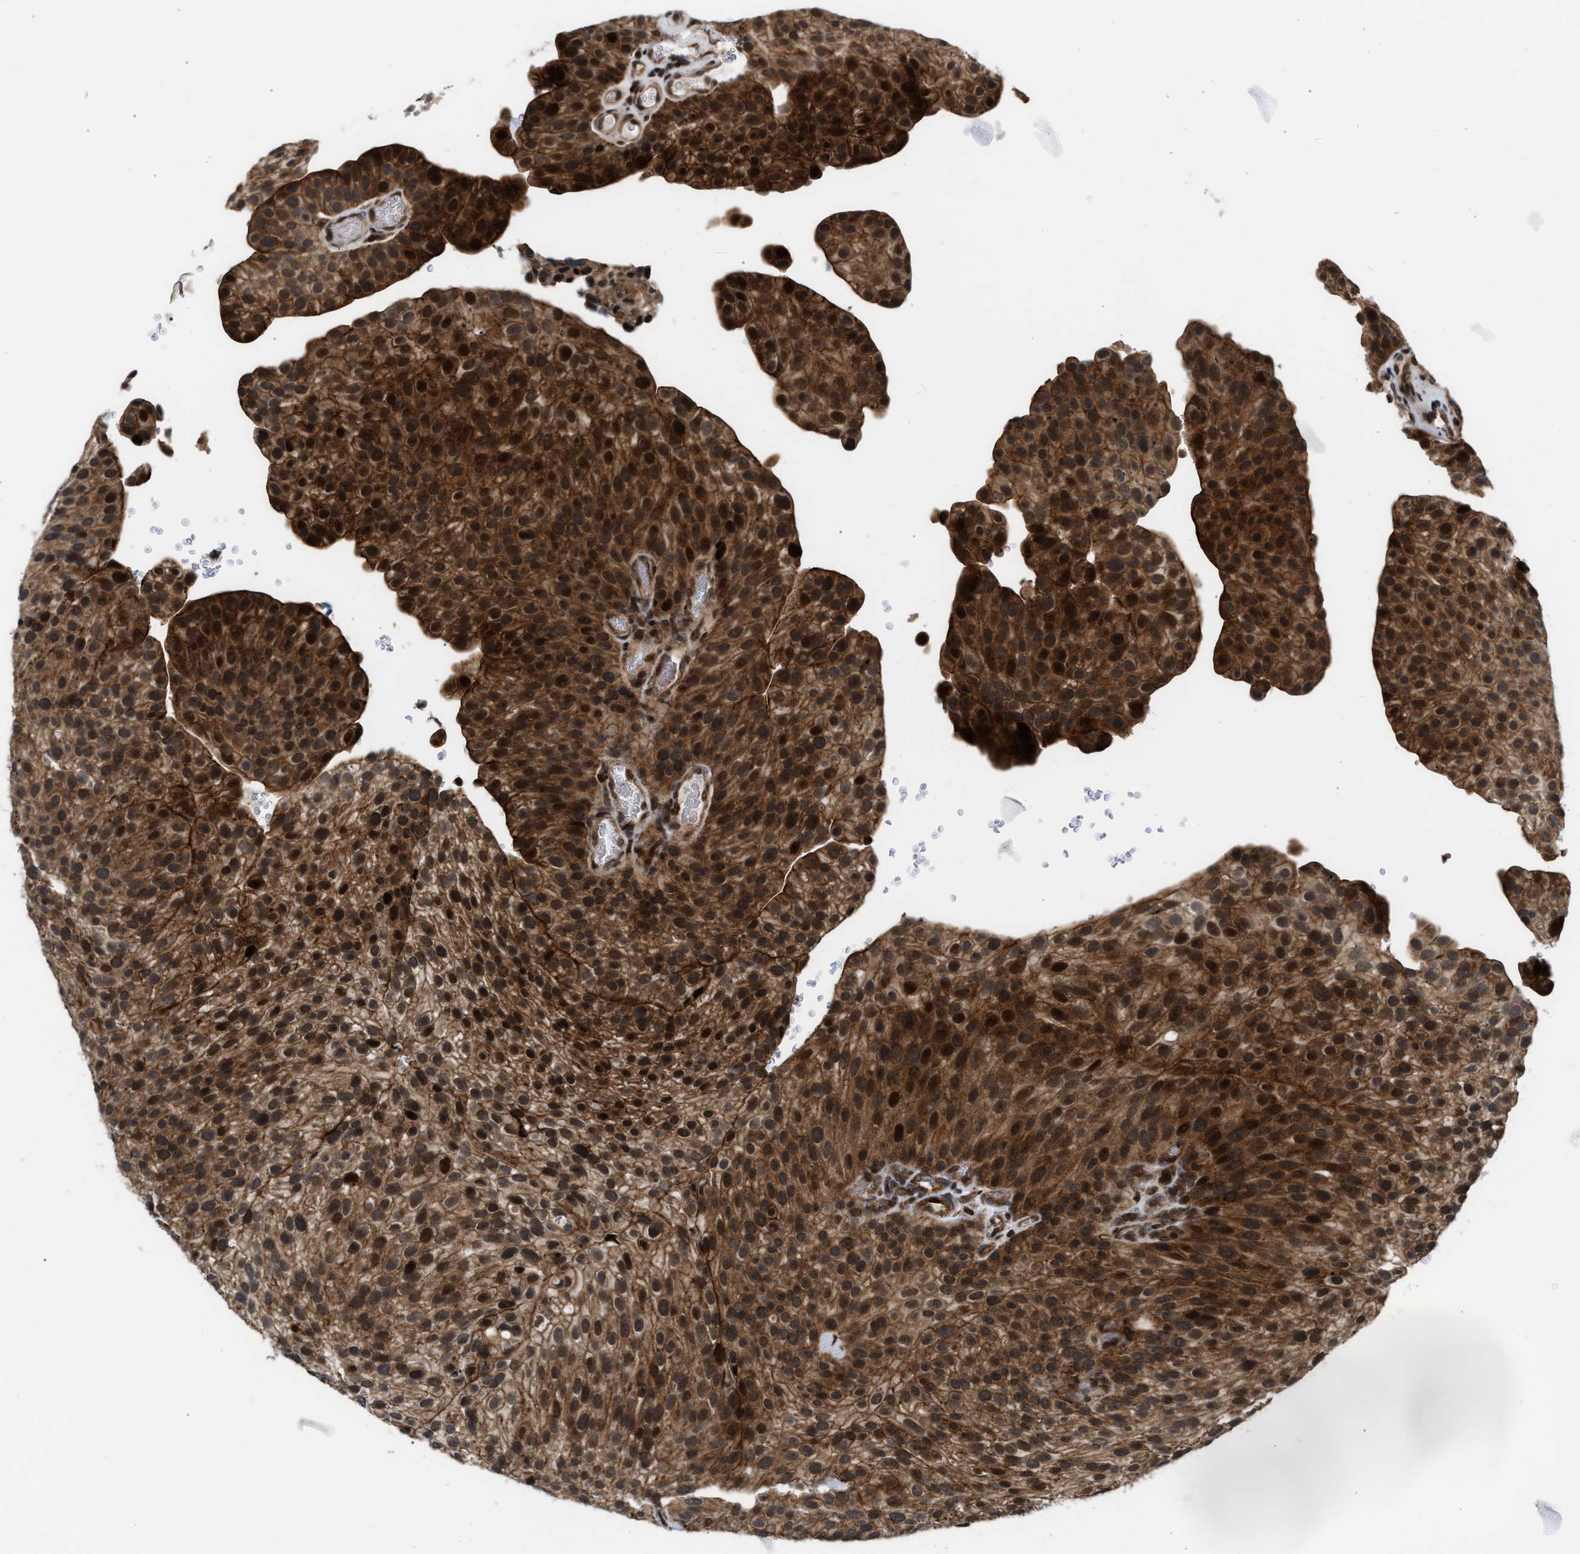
{"staining": {"intensity": "strong", "quantity": ">75%", "location": "cytoplasmic/membranous,nuclear"}, "tissue": "urothelial cancer", "cell_type": "Tumor cells", "image_type": "cancer", "snomed": [{"axis": "morphology", "description": "Urothelial carcinoma, Low grade"}, {"axis": "topography", "description": "Smooth muscle"}, {"axis": "topography", "description": "Urinary bladder"}], "caption": "An image of low-grade urothelial carcinoma stained for a protein displays strong cytoplasmic/membranous and nuclear brown staining in tumor cells.", "gene": "STAU2", "patient": {"sex": "male", "age": 60}}